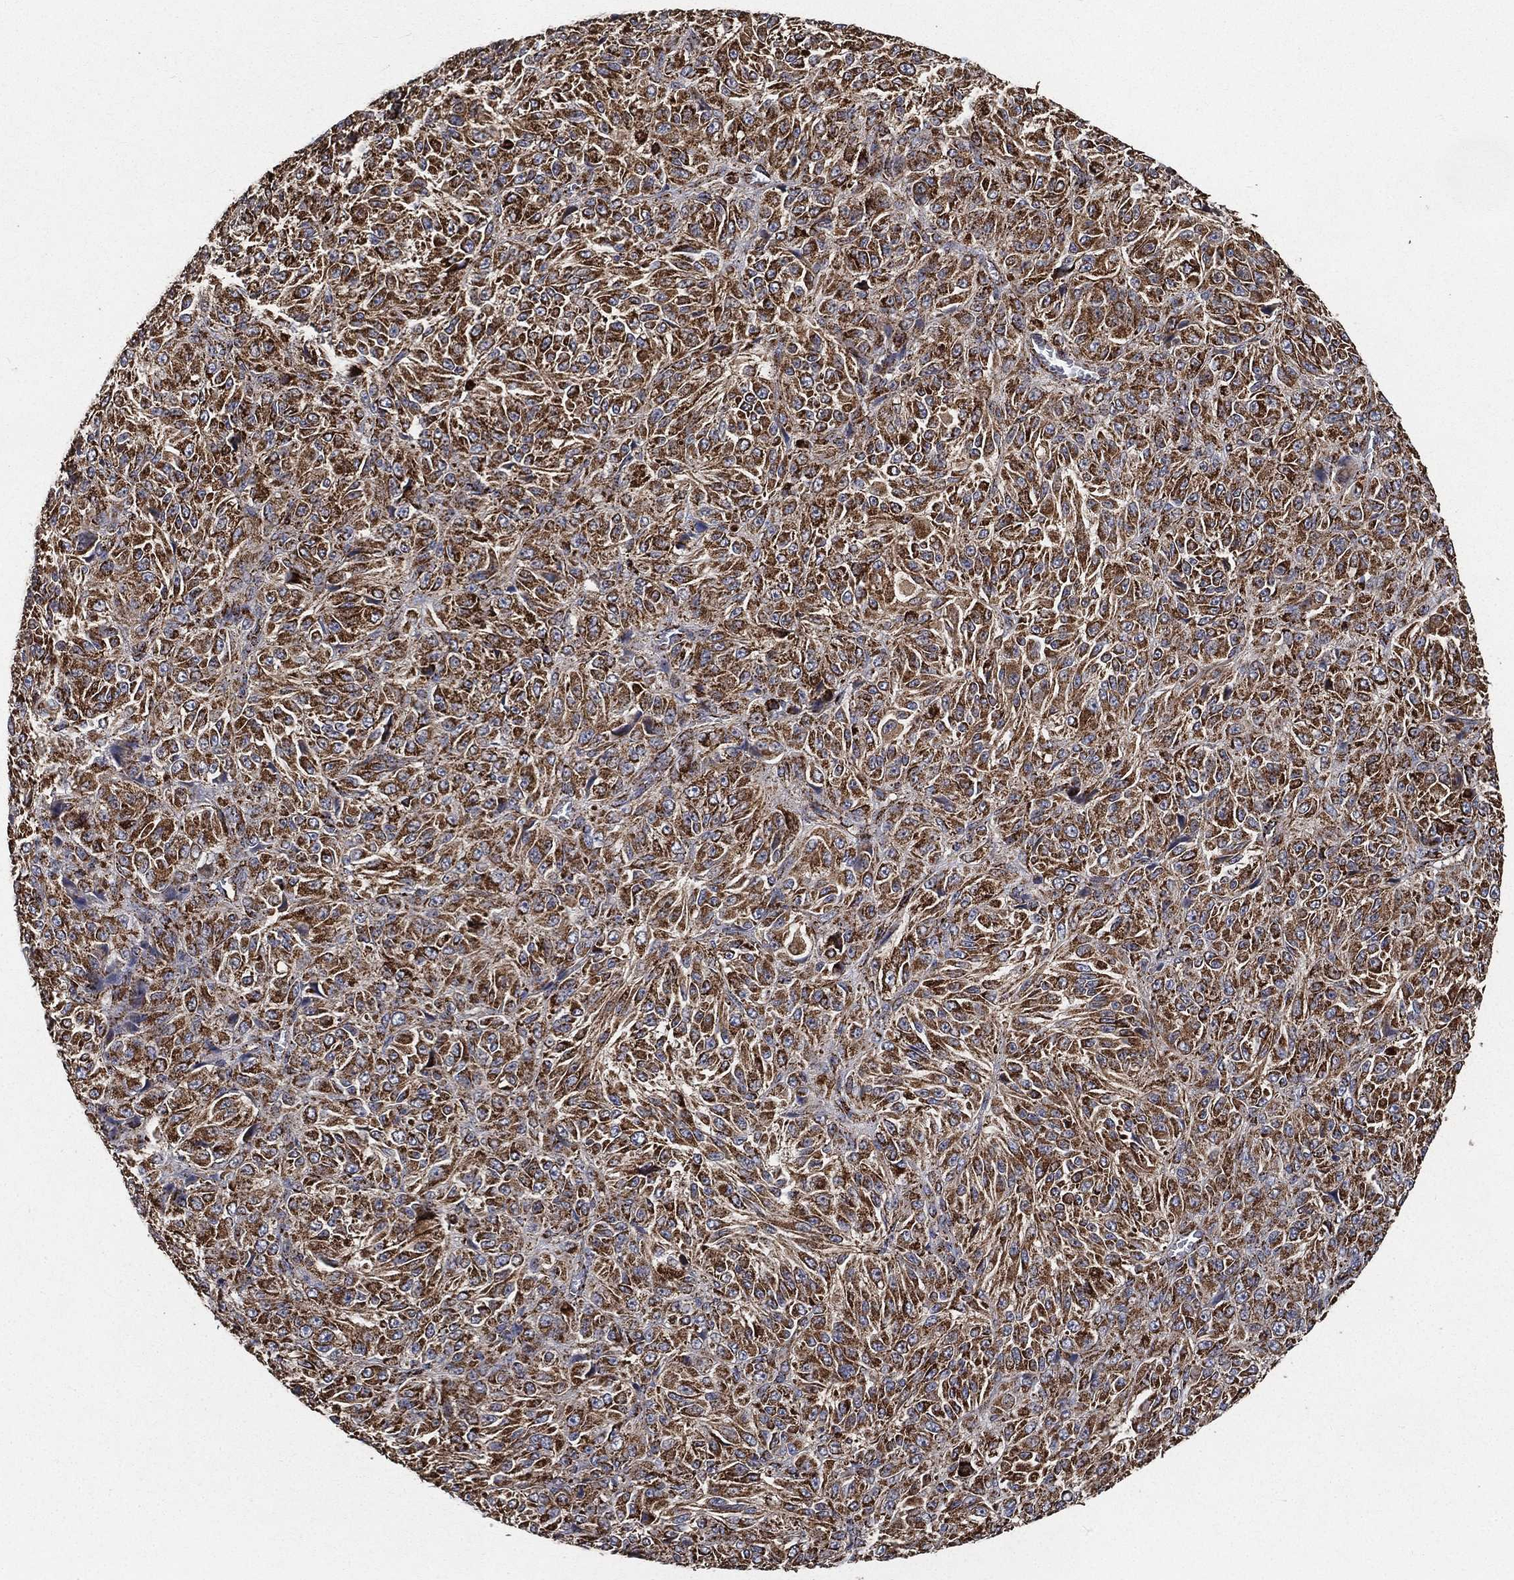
{"staining": {"intensity": "strong", "quantity": ">75%", "location": "cytoplasmic/membranous"}, "tissue": "melanoma", "cell_type": "Tumor cells", "image_type": "cancer", "snomed": [{"axis": "morphology", "description": "Malignant melanoma, Metastatic site"}, {"axis": "topography", "description": "Brain"}], "caption": "A brown stain highlights strong cytoplasmic/membranous staining of a protein in human malignant melanoma (metastatic site) tumor cells.", "gene": "SLC38A7", "patient": {"sex": "female", "age": 56}}